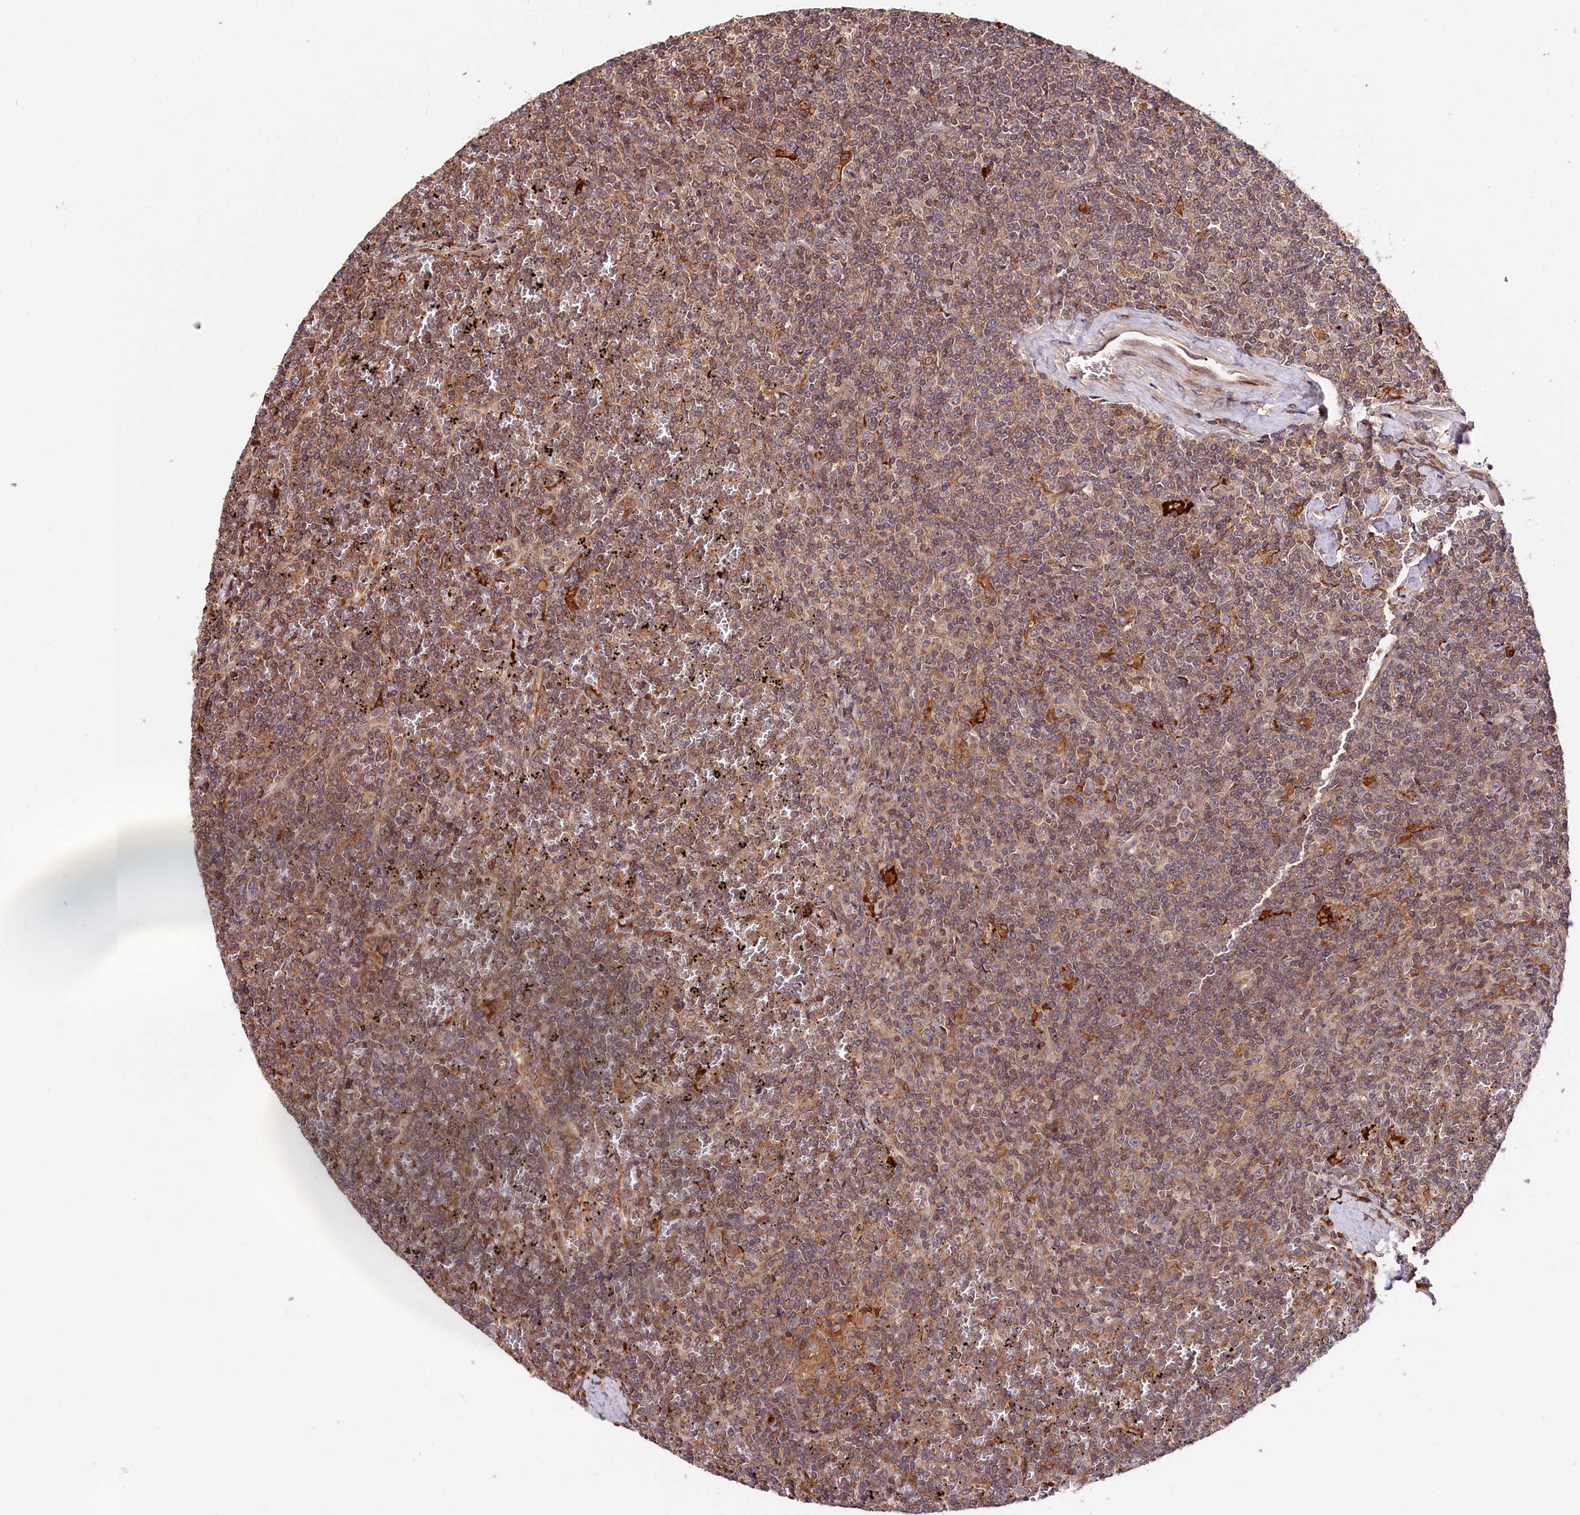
{"staining": {"intensity": "weak", "quantity": "25%-75%", "location": "cytoplasmic/membranous"}, "tissue": "lymphoma", "cell_type": "Tumor cells", "image_type": "cancer", "snomed": [{"axis": "morphology", "description": "Malignant lymphoma, non-Hodgkin's type, Low grade"}, {"axis": "topography", "description": "Spleen"}], "caption": "DAB immunohistochemical staining of lymphoma shows weak cytoplasmic/membranous protein positivity in about 25%-75% of tumor cells.", "gene": "CACNA1H", "patient": {"sex": "female", "age": 19}}